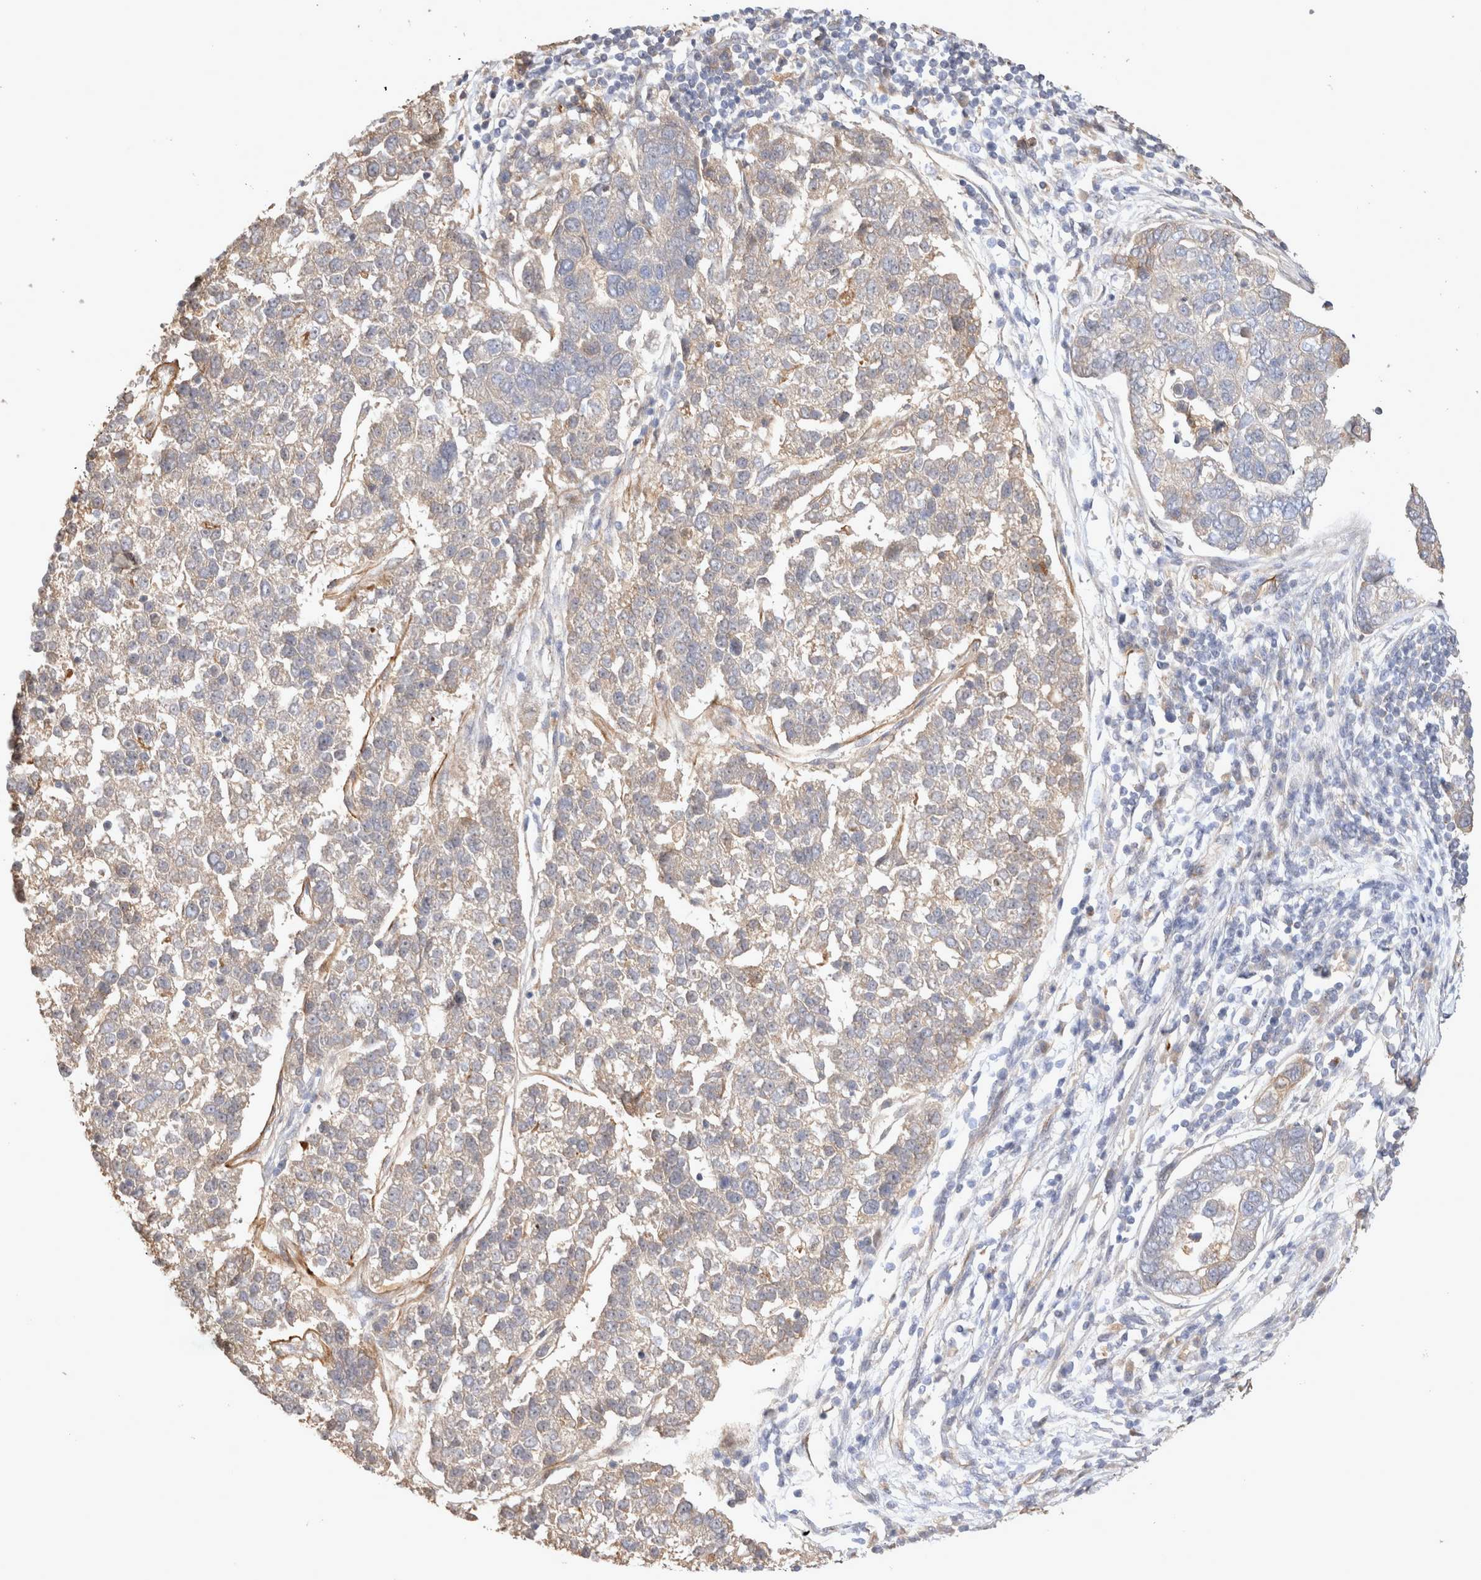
{"staining": {"intensity": "weak", "quantity": "25%-75%", "location": "cytoplasmic/membranous"}, "tissue": "pancreatic cancer", "cell_type": "Tumor cells", "image_type": "cancer", "snomed": [{"axis": "morphology", "description": "Adenocarcinoma, NOS"}, {"axis": "topography", "description": "Pancreas"}], "caption": "There is low levels of weak cytoplasmic/membranous staining in tumor cells of pancreatic adenocarcinoma, as demonstrated by immunohistochemical staining (brown color).", "gene": "NMU", "patient": {"sex": "female", "age": 61}}